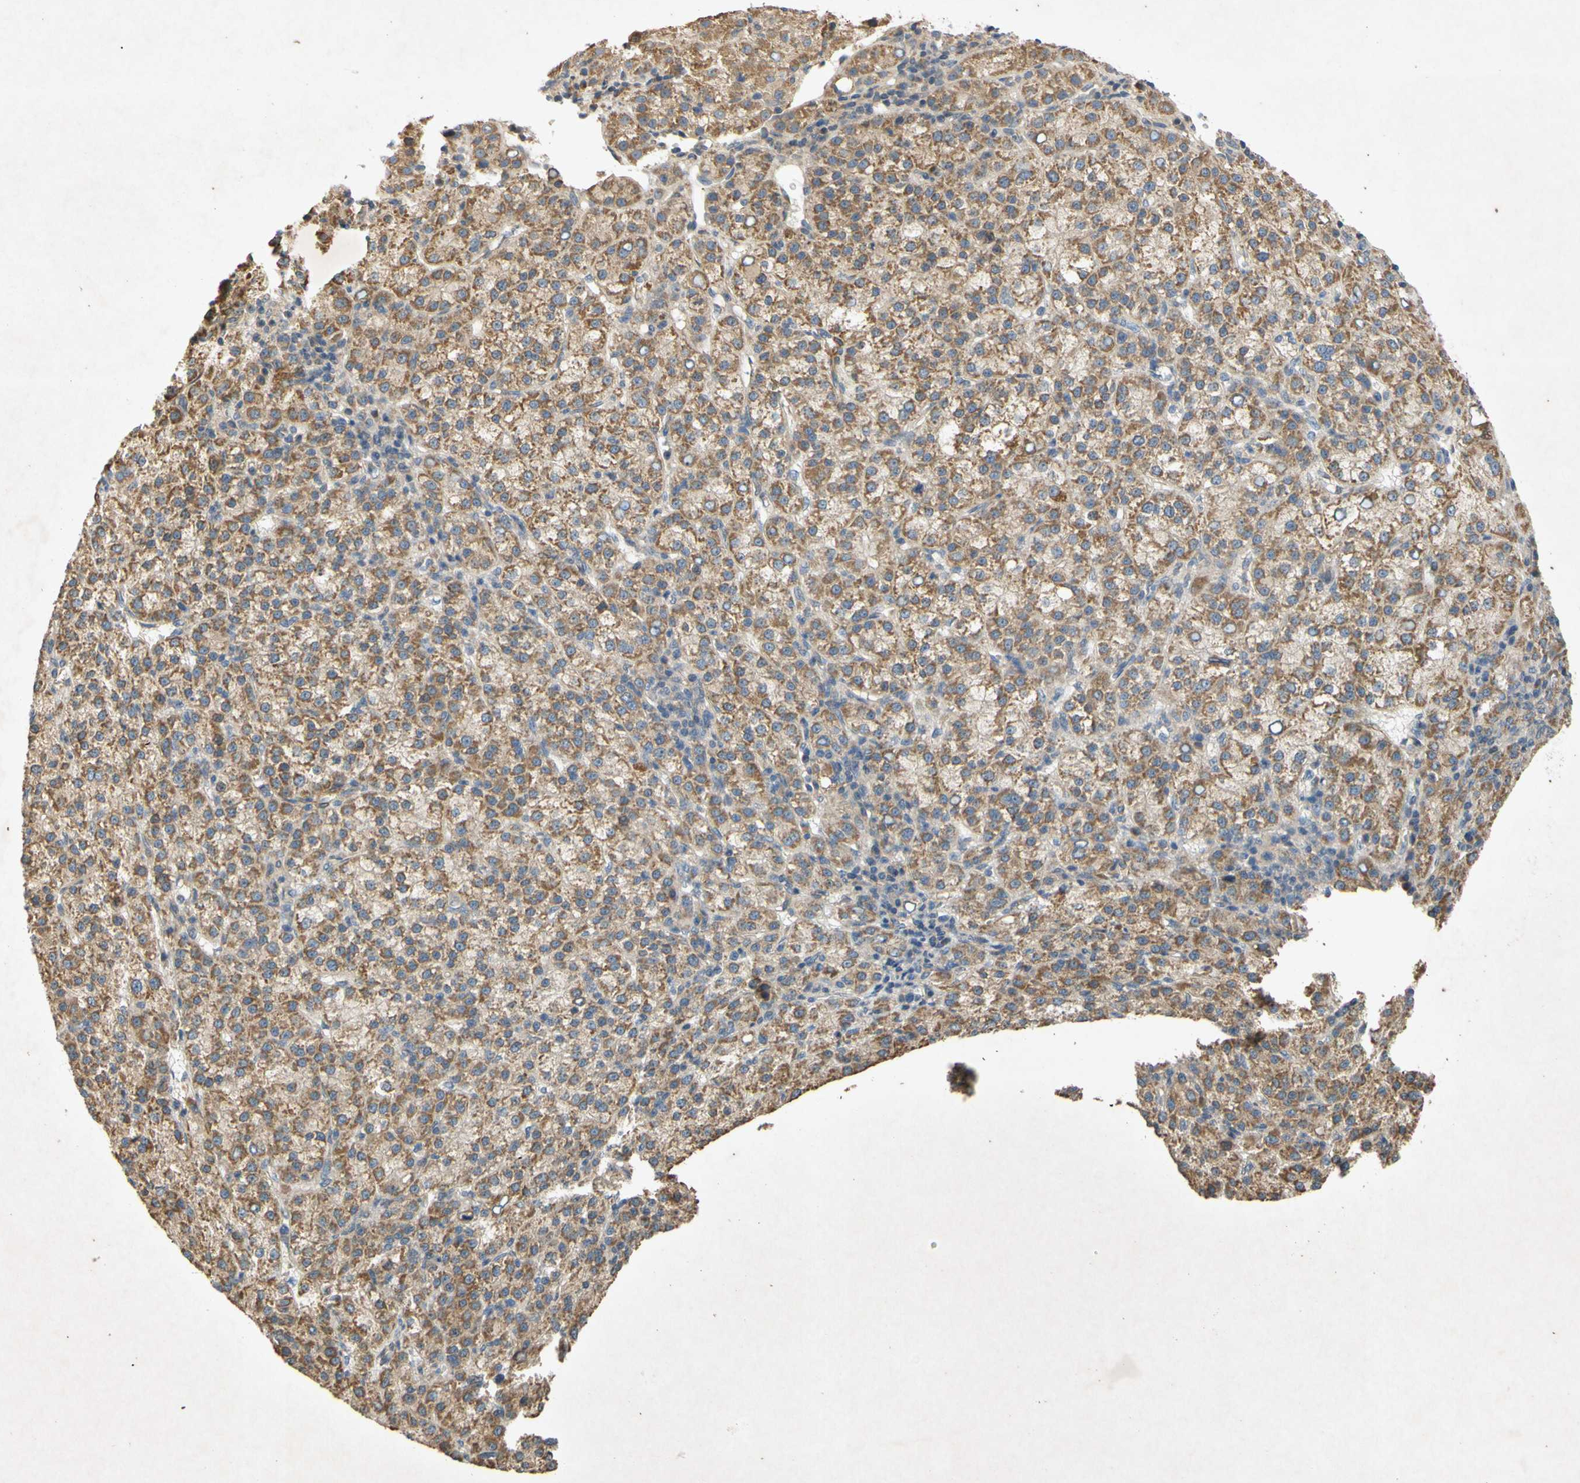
{"staining": {"intensity": "moderate", "quantity": ">75%", "location": "cytoplasmic/membranous"}, "tissue": "liver cancer", "cell_type": "Tumor cells", "image_type": "cancer", "snomed": [{"axis": "morphology", "description": "Carcinoma, Hepatocellular, NOS"}, {"axis": "topography", "description": "Liver"}], "caption": "IHC of liver cancer displays medium levels of moderate cytoplasmic/membranous expression in about >75% of tumor cells.", "gene": "PARD6A", "patient": {"sex": "female", "age": 58}}